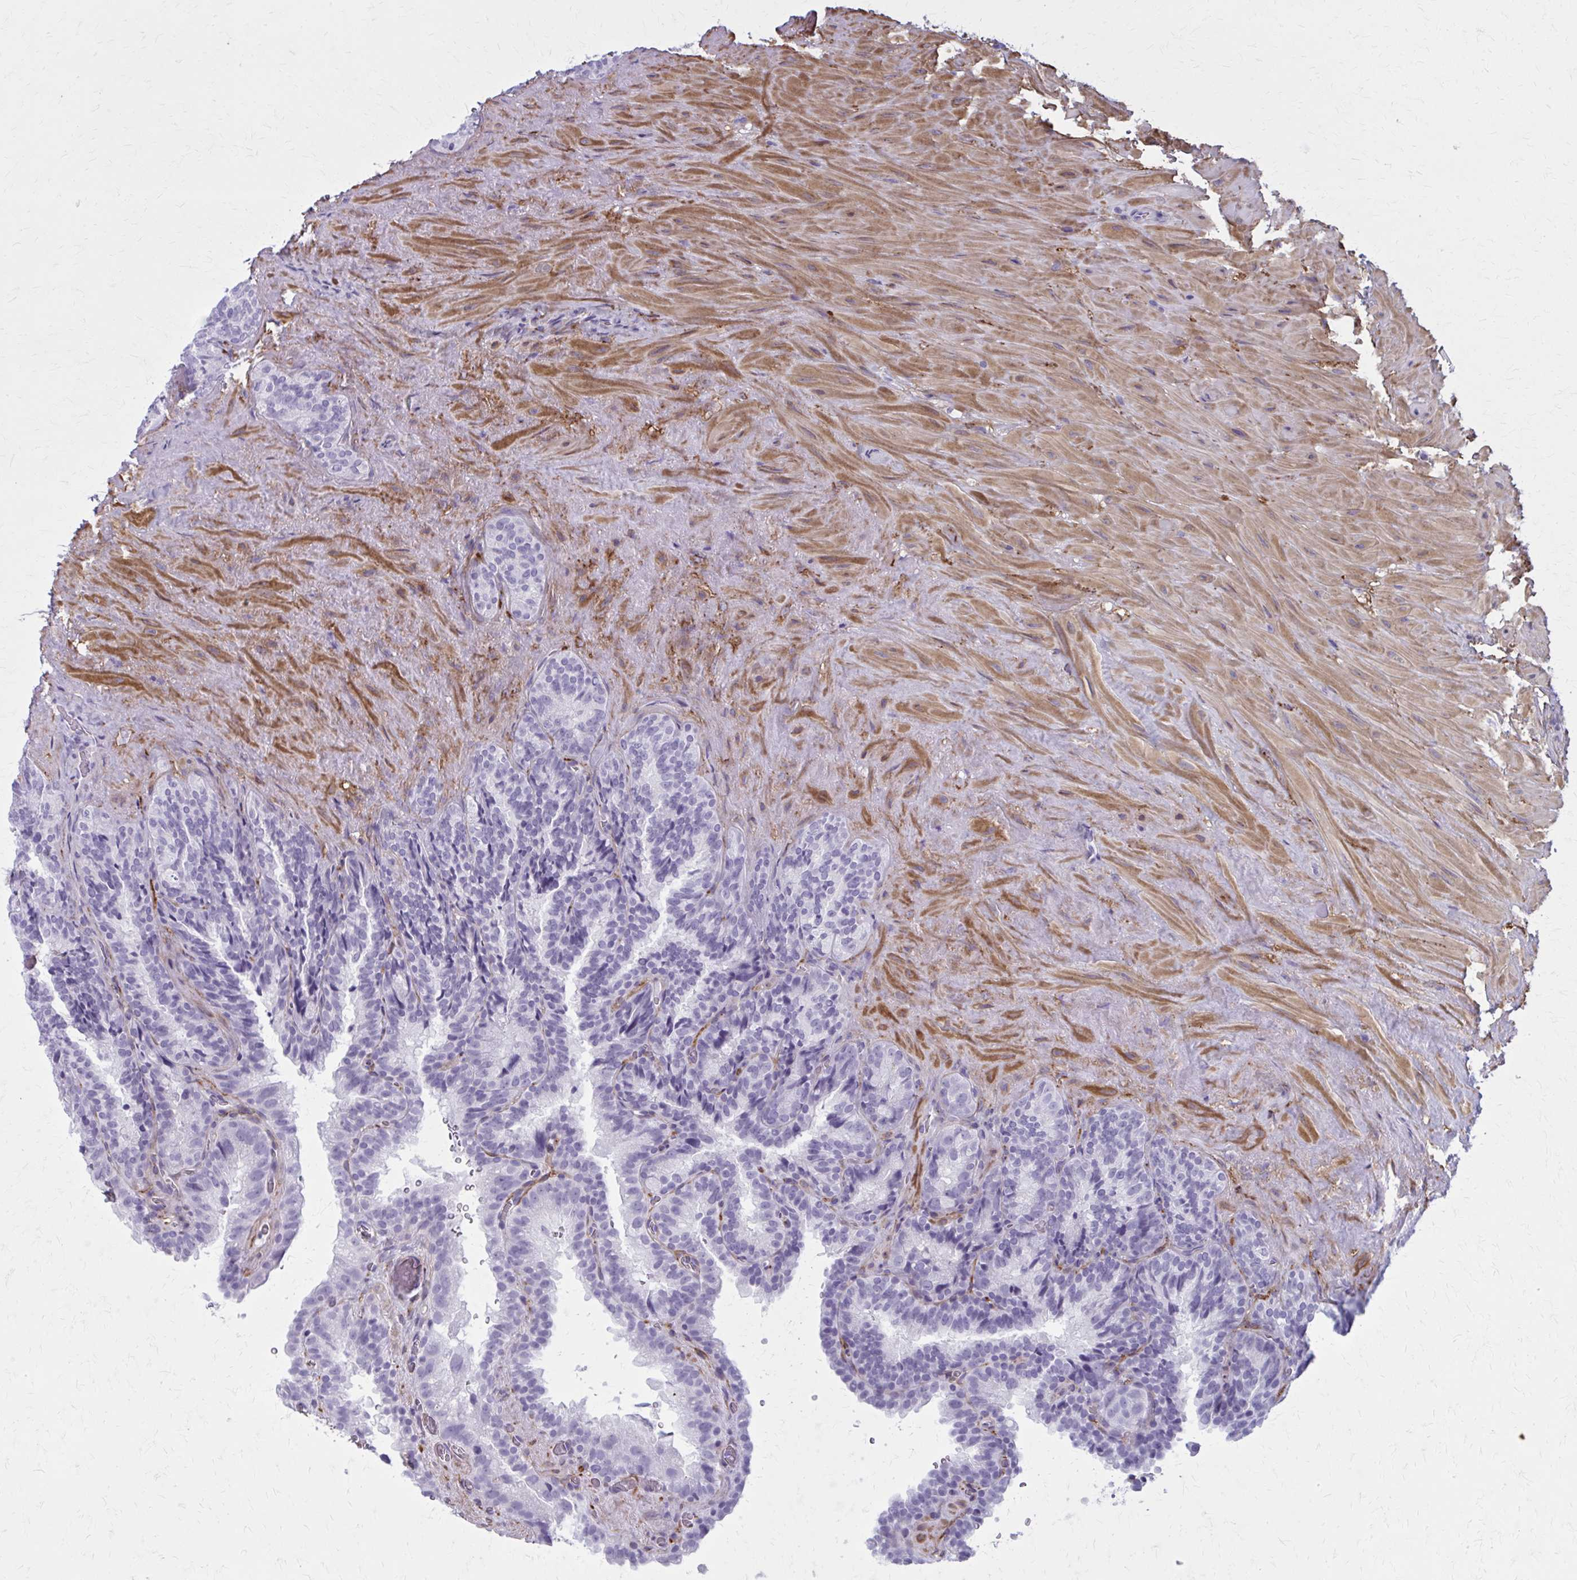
{"staining": {"intensity": "negative", "quantity": "none", "location": "none"}, "tissue": "seminal vesicle", "cell_type": "Glandular cells", "image_type": "normal", "snomed": [{"axis": "morphology", "description": "Normal tissue, NOS"}, {"axis": "topography", "description": "Seminal veicle"}], "caption": "The immunohistochemistry (IHC) micrograph has no significant expression in glandular cells of seminal vesicle.", "gene": "AKAP12", "patient": {"sex": "male", "age": 60}}